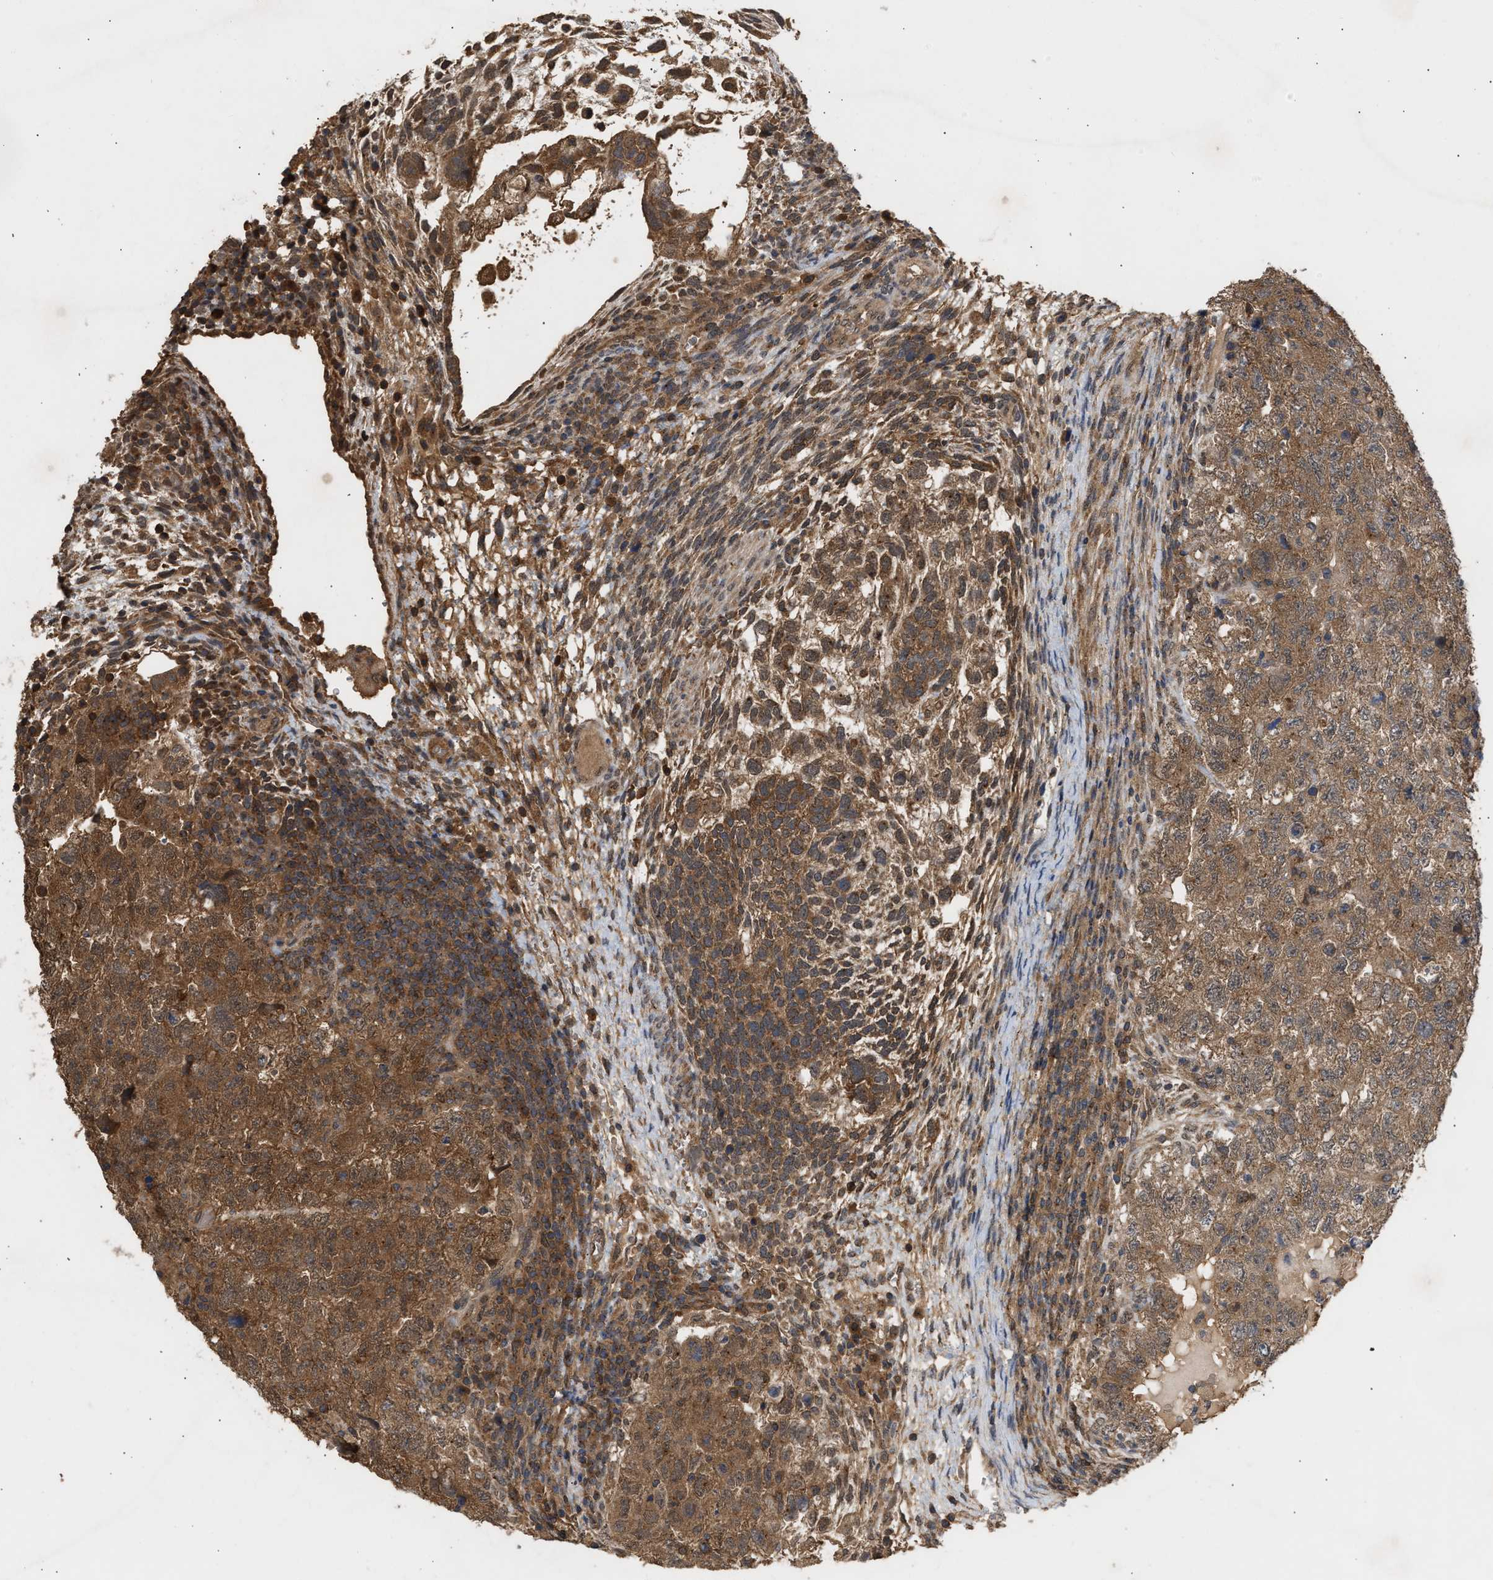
{"staining": {"intensity": "moderate", "quantity": ">75%", "location": "cytoplasmic/membranous"}, "tissue": "testis cancer", "cell_type": "Tumor cells", "image_type": "cancer", "snomed": [{"axis": "morphology", "description": "Carcinoma, Embryonal, NOS"}, {"axis": "topography", "description": "Testis"}], "caption": "A medium amount of moderate cytoplasmic/membranous positivity is present in approximately >75% of tumor cells in testis cancer tissue.", "gene": "FITM1", "patient": {"sex": "male", "age": 36}}